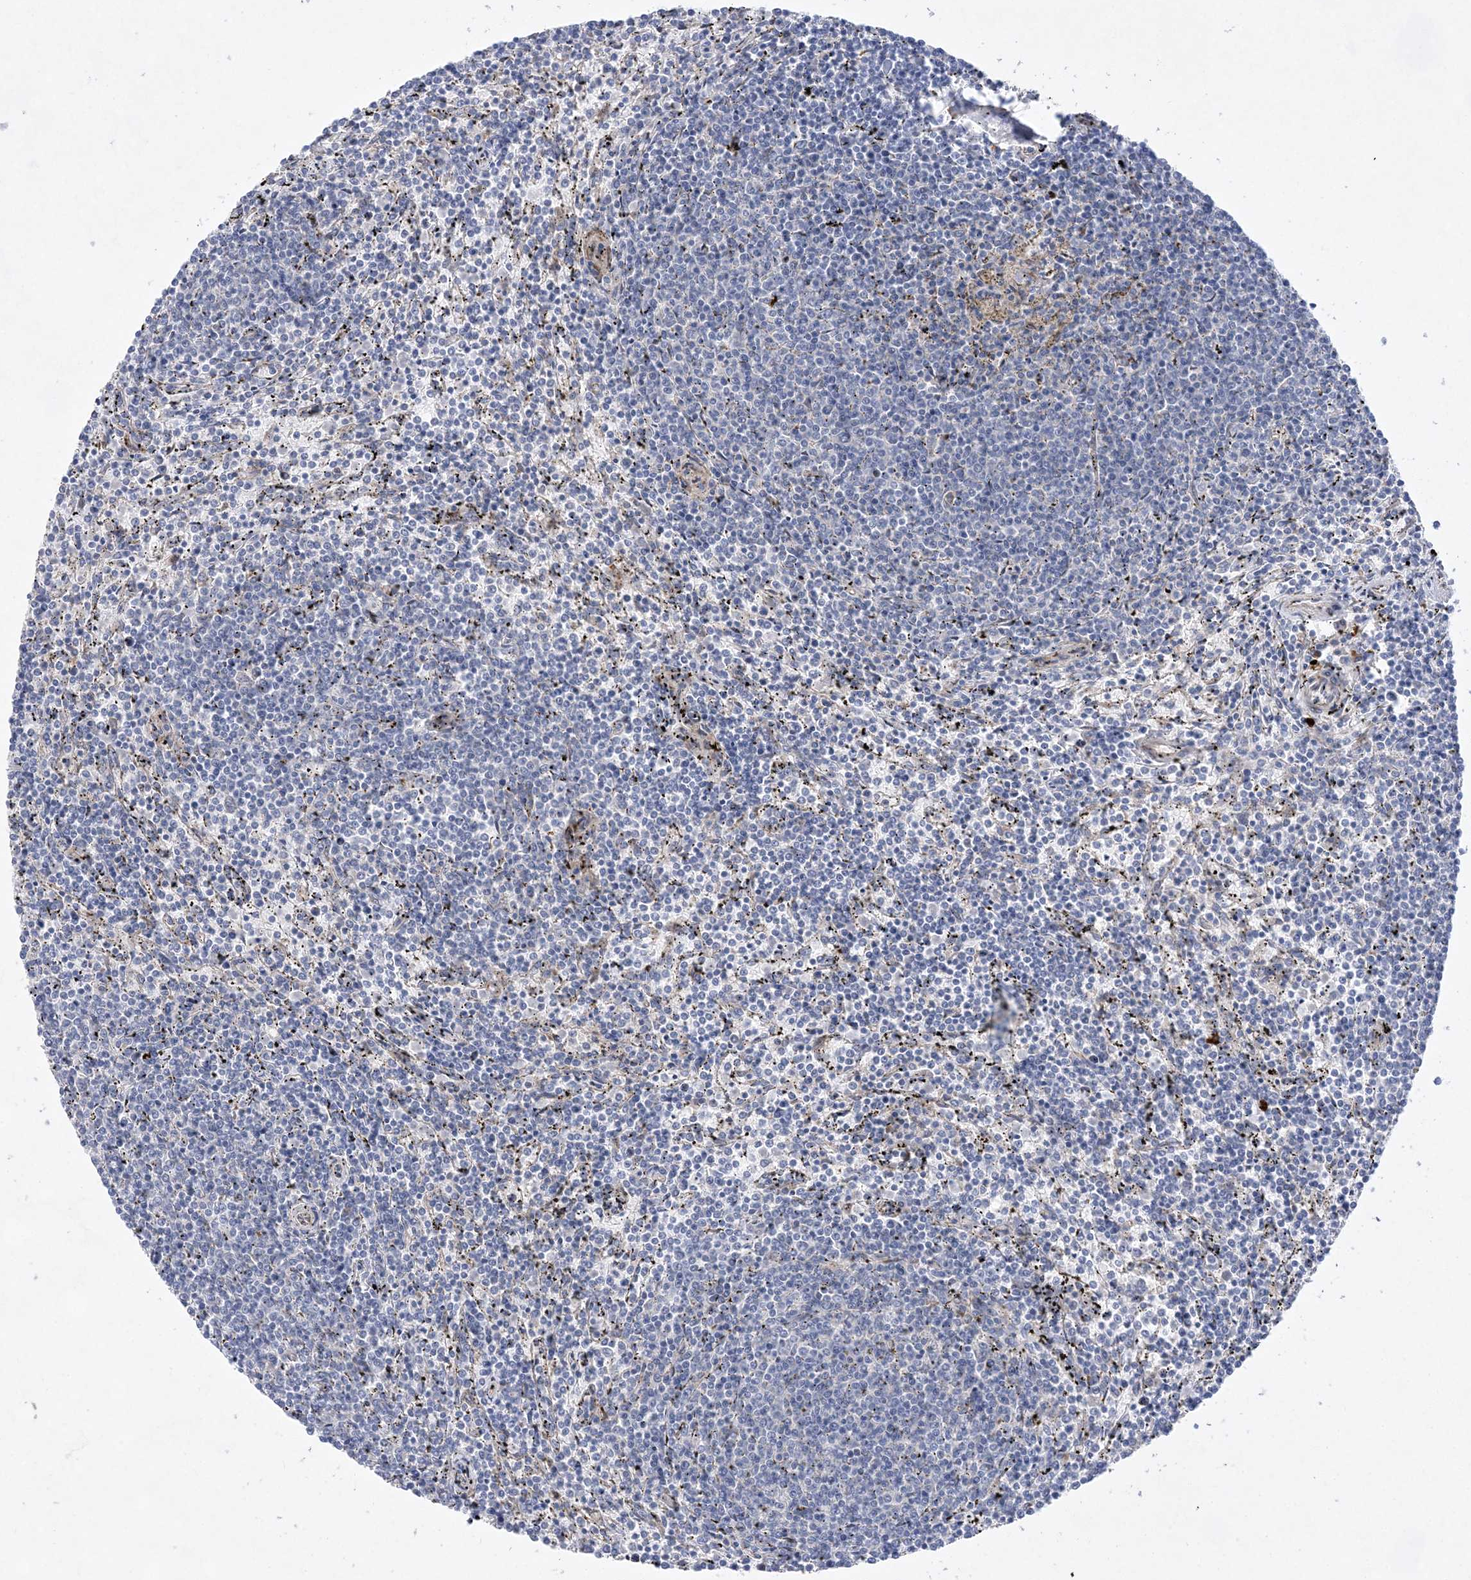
{"staining": {"intensity": "negative", "quantity": "none", "location": "none"}, "tissue": "lymphoma", "cell_type": "Tumor cells", "image_type": "cancer", "snomed": [{"axis": "morphology", "description": "Malignant lymphoma, non-Hodgkin's type, Low grade"}, {"axis": "topography", "description": "Spleen"}], "caption": "Lymphoma was stained to show a protein in brown. There is no significant staining in tumor cells.", "gene": "TMEM132B", "patient": {"sex": "female", "age": 50}}